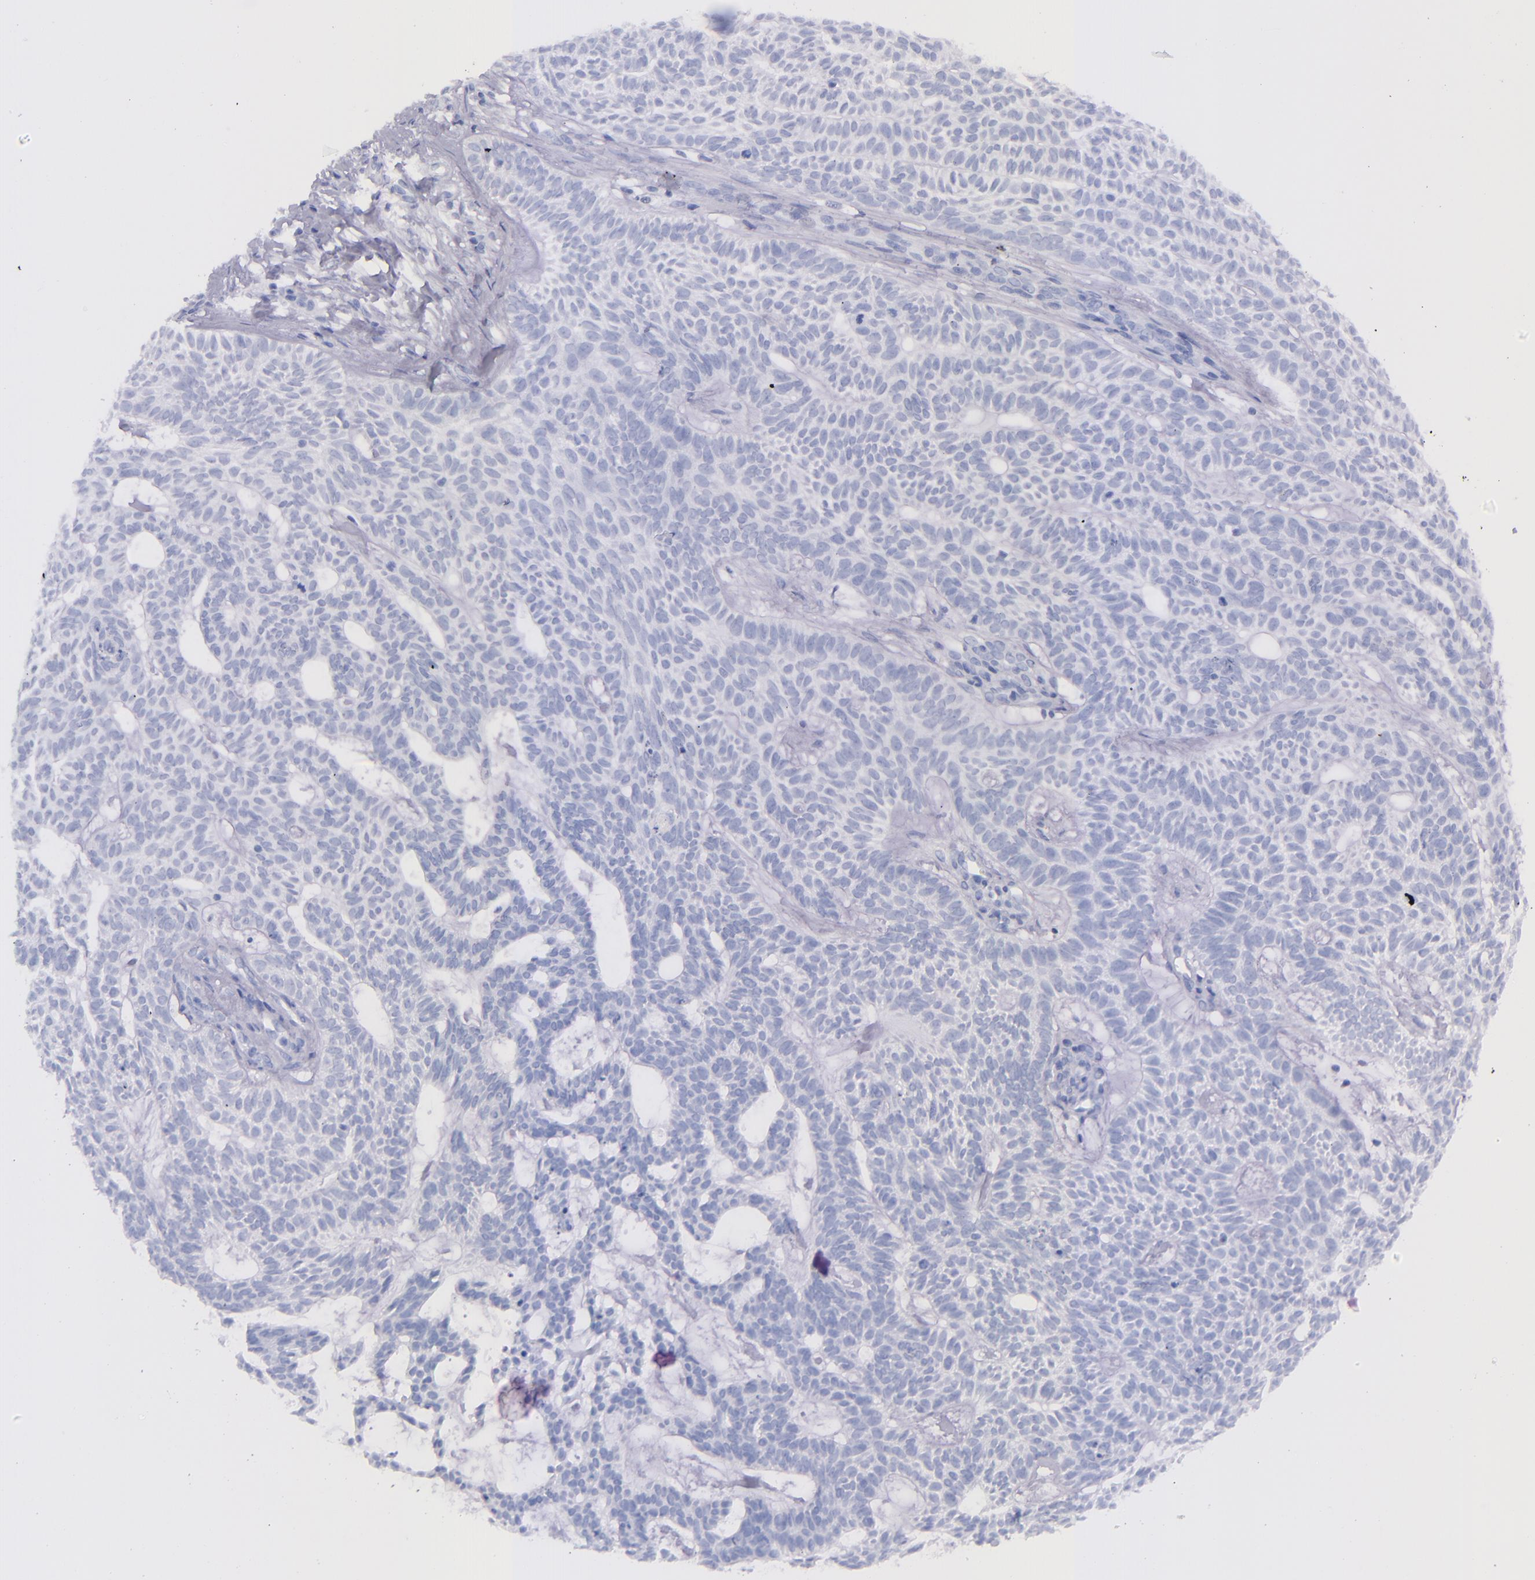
{"staining": {"intensity": "negative", "quantity": "none", "location": "none"}, "tissue": "skin cancer", "cell_type": "Tumor cells", "image_type": "cancer", "snomed": [{"axis": "morphology", "description": "Basal cell carcinoma"}, {"axis": "topography", "description": "Skin"}], "caption": "Immunohistochemical staining of skin cancer shows no significant positivity in tumor cells.", "gene": "SFTPA2", "patient": {"sex": "male", "age": 75}}